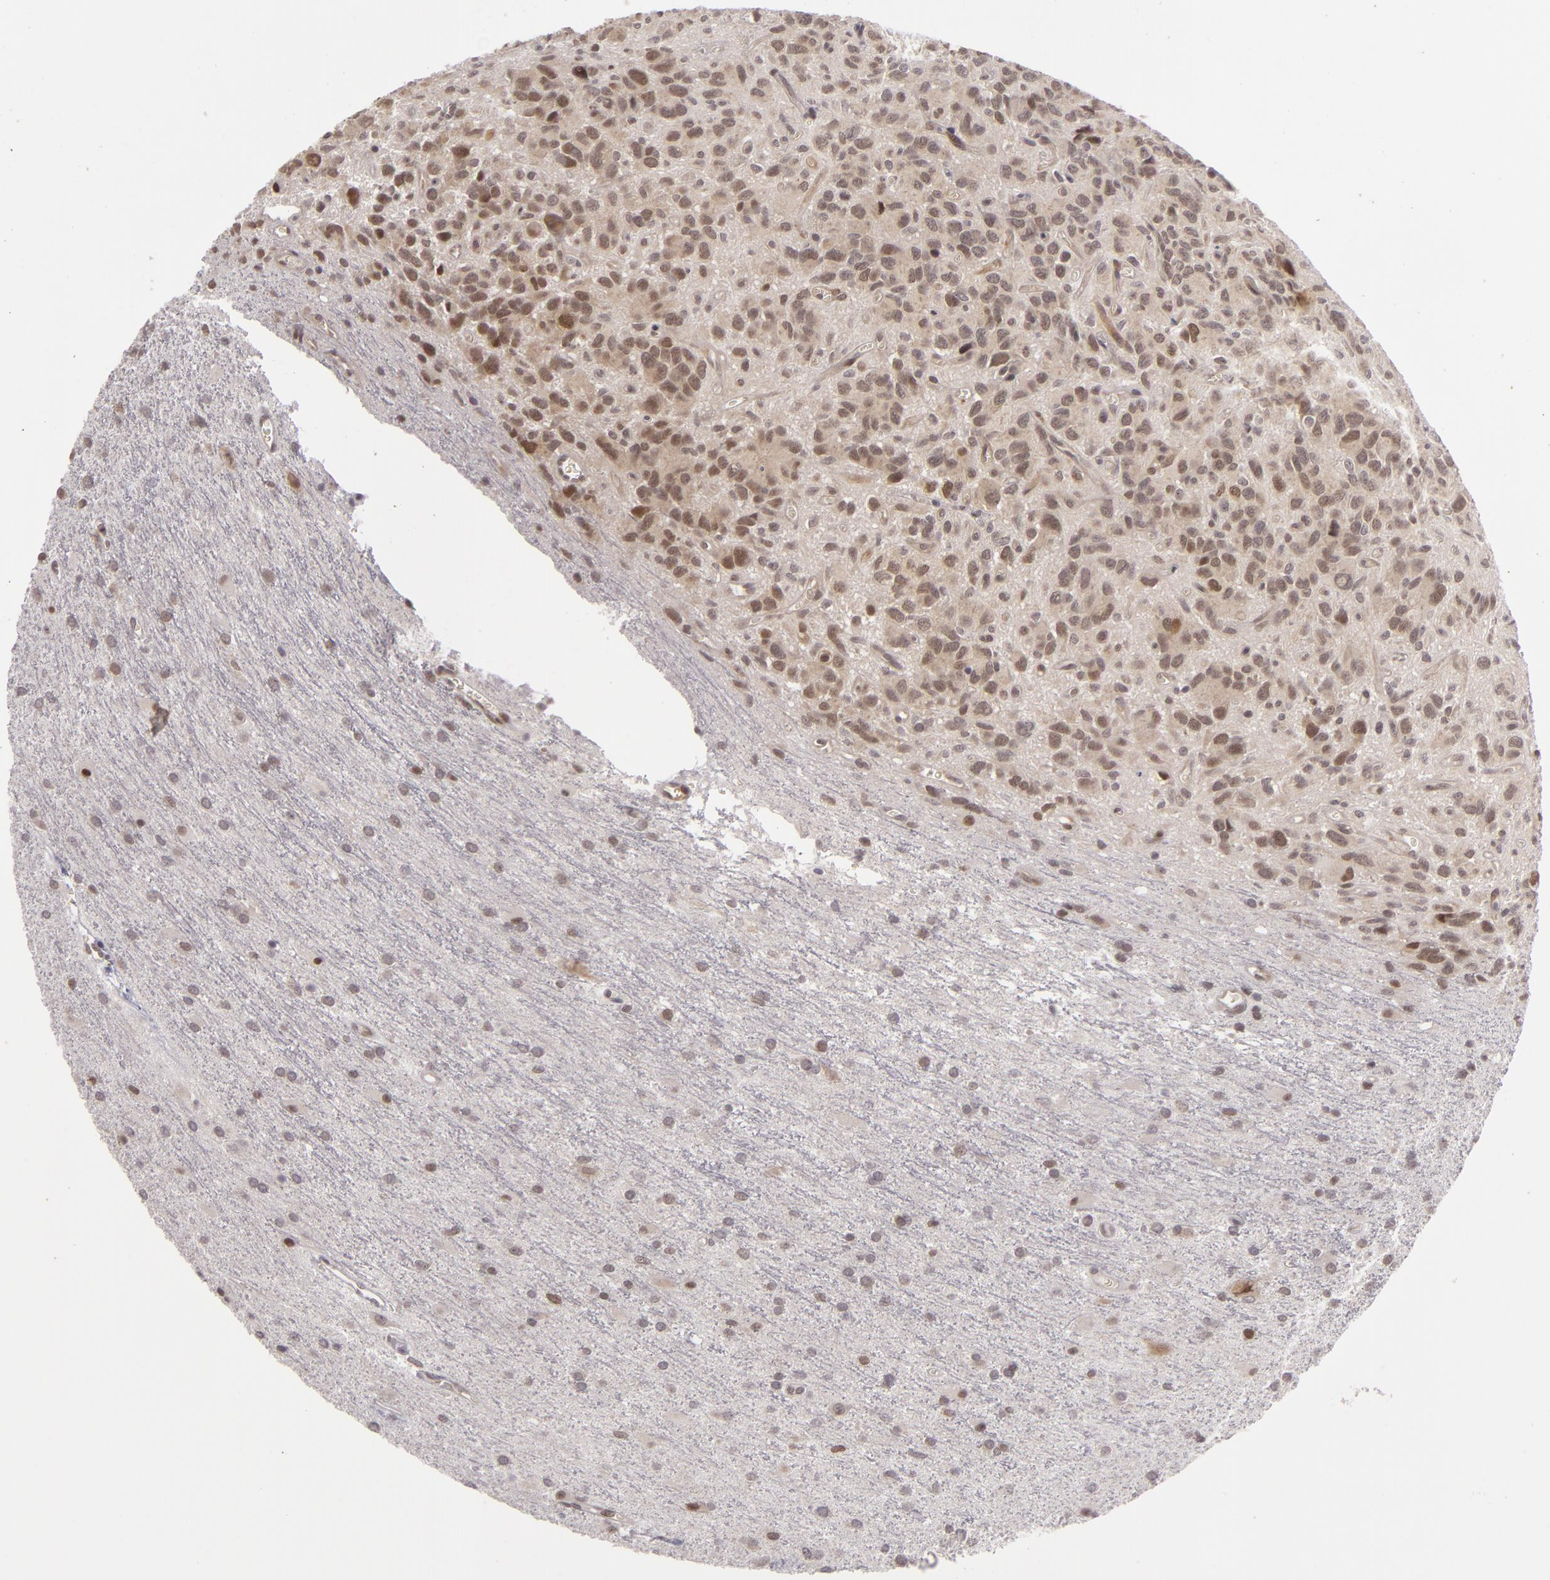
{"staining": {"intensity": "weak", "quantity": "<25%", "location": "nuclear"}, "tissue": "glioma", "cell_type": "Tumor cells", "image_type": "cancer", "snomed": [{"axis": "morphology", "description": "Glioma, malignant, Low grade"}, {"axis": "topography", "description": "Brain"}], "caption": "Immunohistochemistry image of neoplastic tissue: low-grade glioma (malignant) stained with DAB (3,3'-diaminobenzidine) displays no significant protein positivity in tumor cells.", "gene": "ZNF133", "patient": {"sex": "female", "age": 15}}